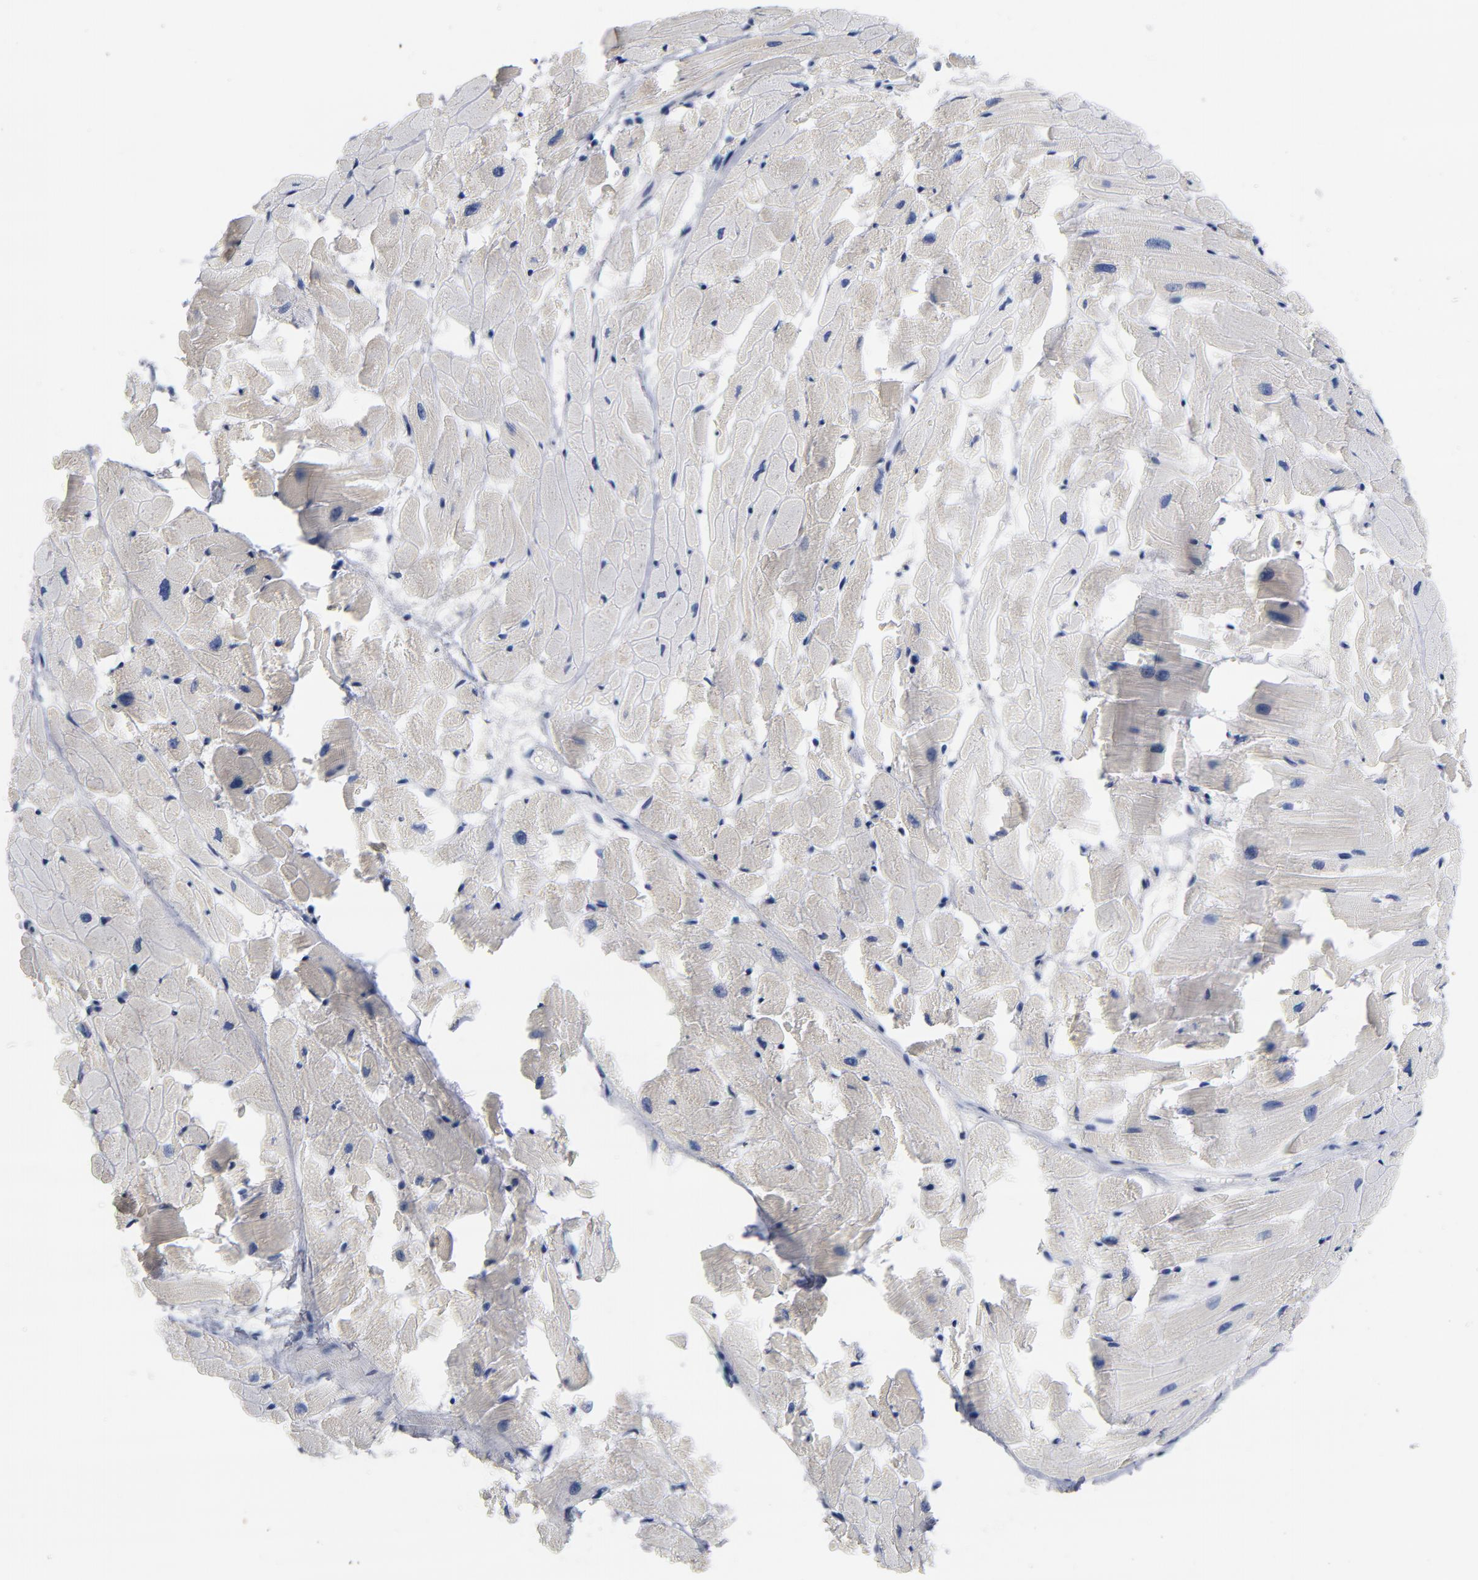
{"staining": {"intensity": "negative", "quantity": "none", "location": "none"}, "tissue": "heart muscle", "cell_type": "Cardiomyocytes", "image_type": "normal", "snomed": [{"axis": "morphology", "description": "Normal tissue, NOS"}, {"axis": "topography", "description": "Heart"}], "caption": "Immunohistochemistry of benign human heart muscle demonstrates no expression in cardiomyocytes.", "gene": "TLR4", "patient": {"sex": "female", "age": 19}}